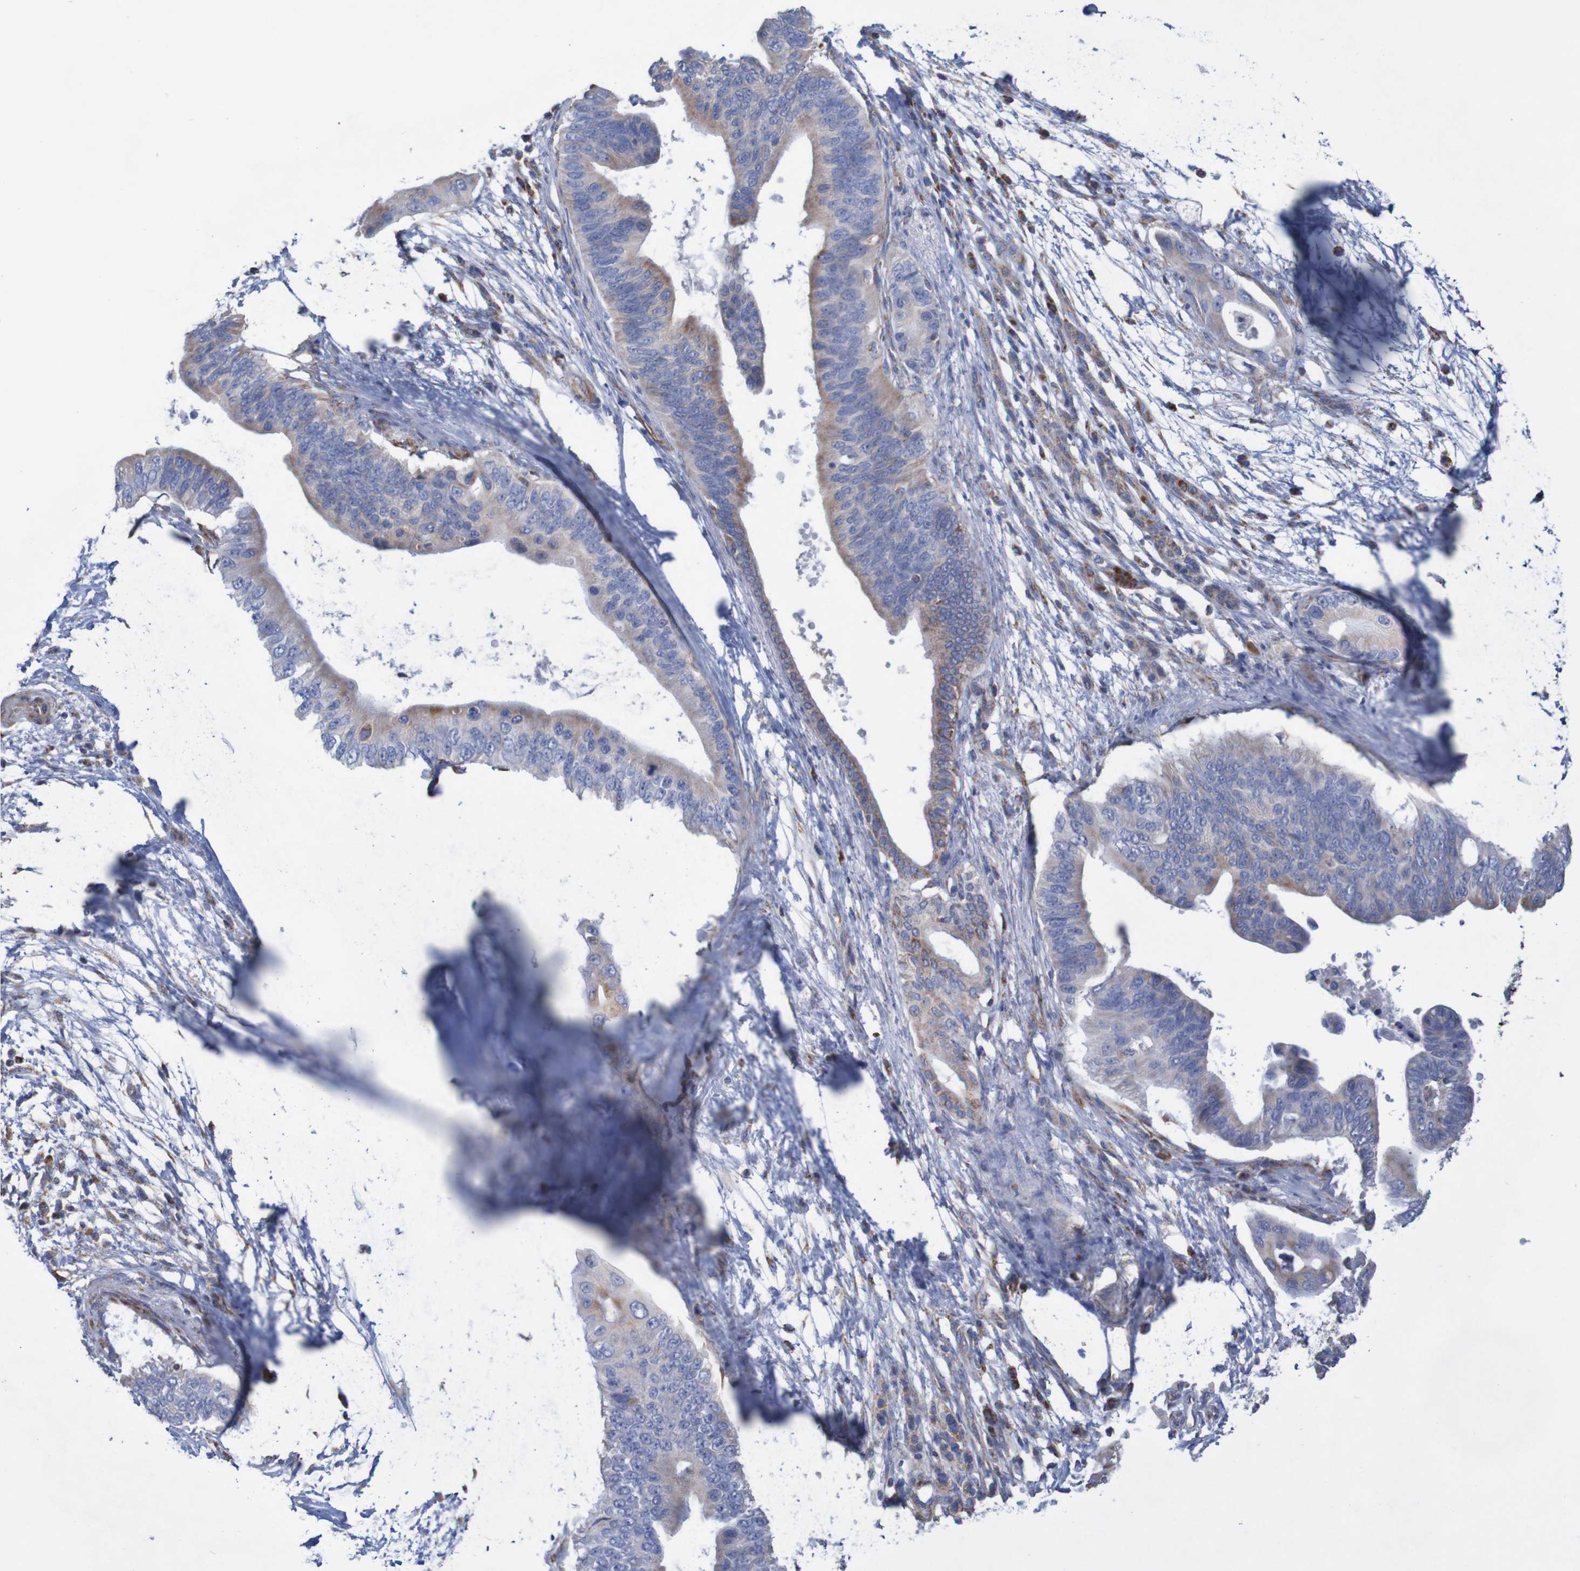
{"staining": {"intensity": "moderate", "quantity": ">75%", "location": "cytoplasmic/membranous"}, "tissue": "pancreatic cancer", "cell_type": "Tumor cells", "image_type": "cancer", "snomed": [{"axis": "morphology", "description": "Adenocarcinoma, NOS"}, {"axis": "topography", "description": "Pancreas"}], "caption": "DAB (3,3'-diaminobenzidine) immunohistochemical staining of human pancreatic cancer (adenocarcinoma) demonstrates moderate cytoplasmic/membranous protein positivity in about >75% of tumor cells.", "gene": "MMEL1", "patient": {"sex": "male", "age": 77}}